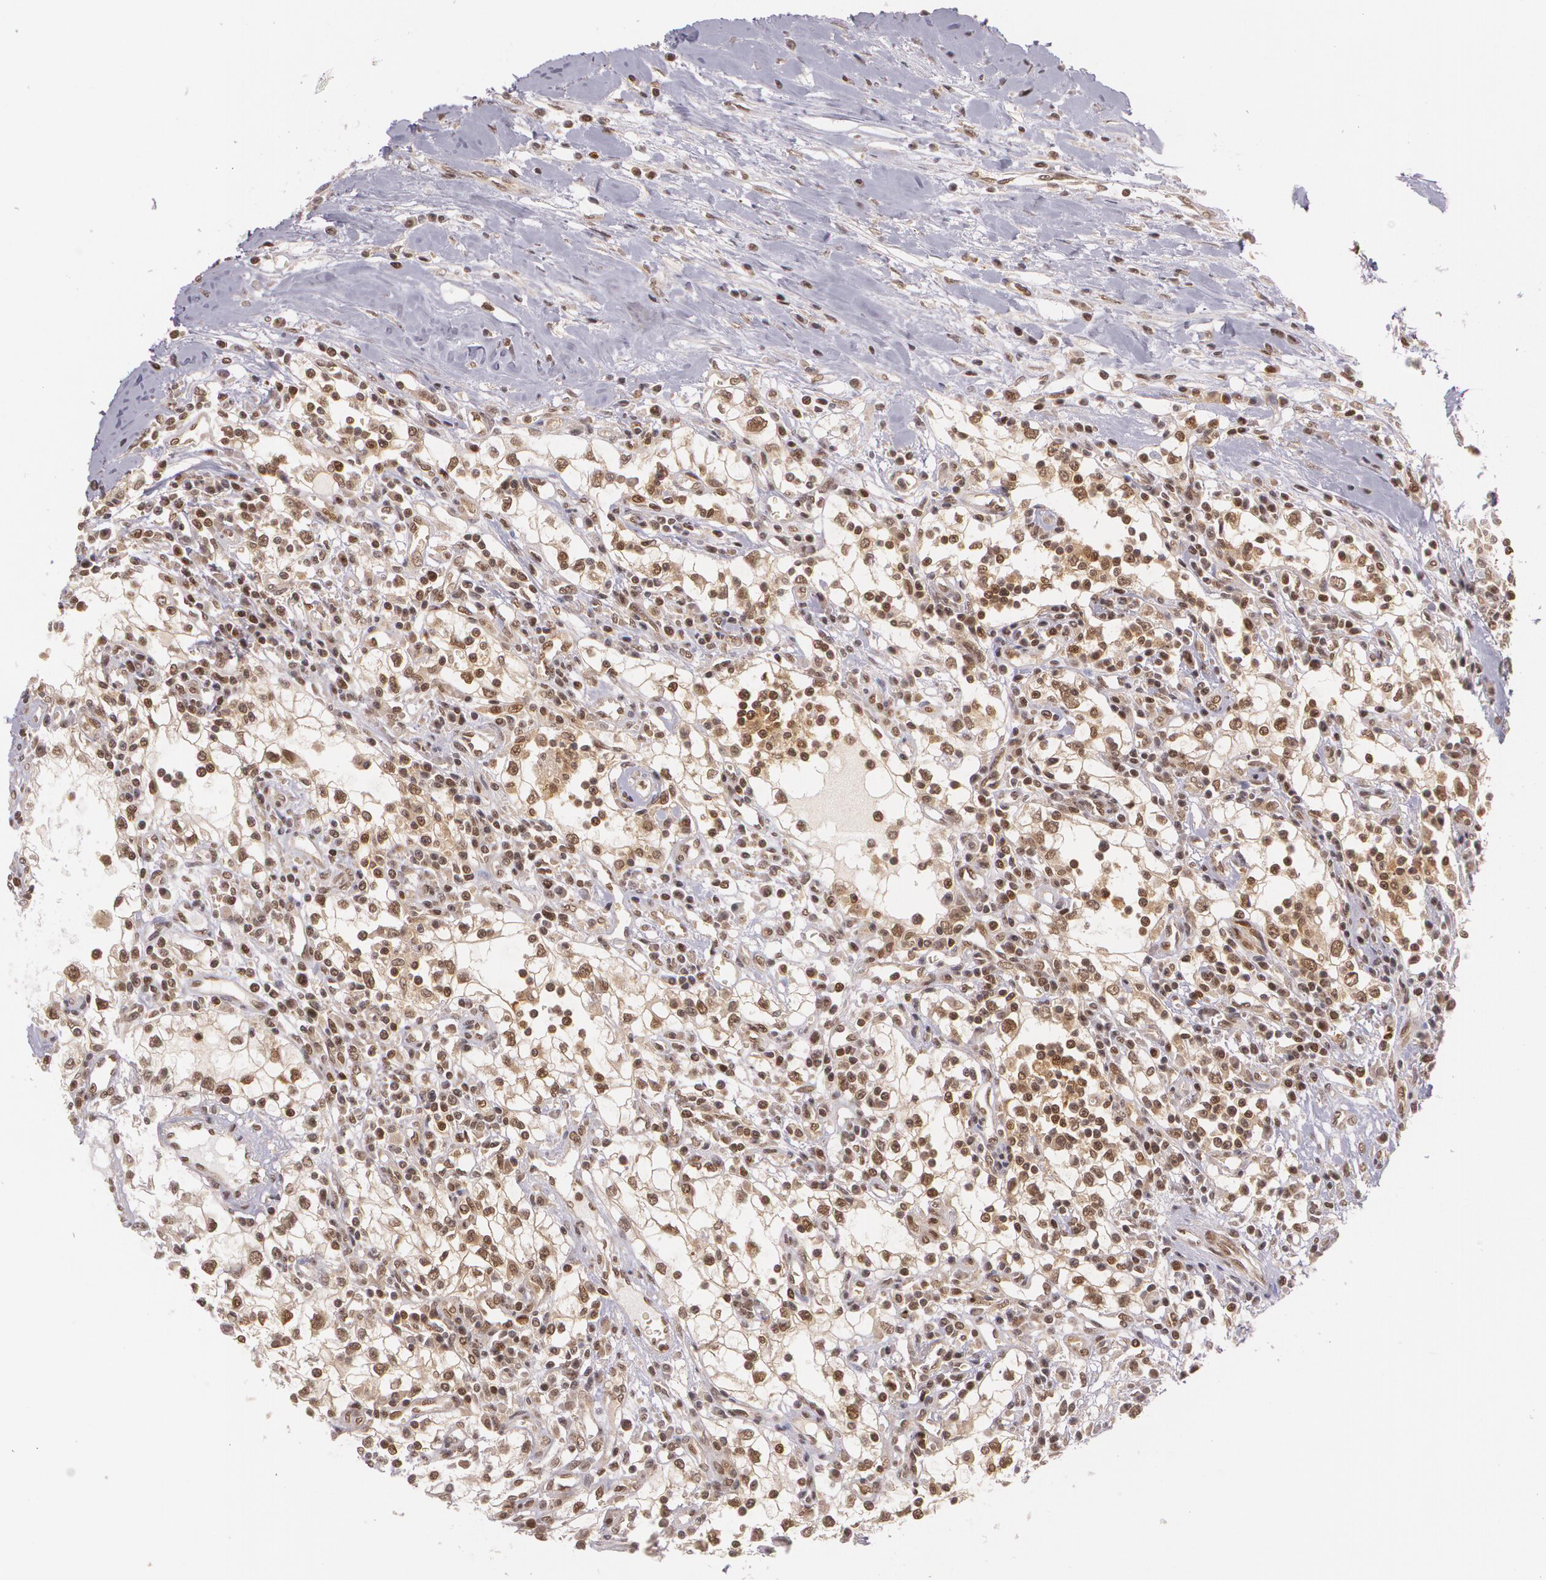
{"staining": {"intensity": "moderate", "quantity": "25%-75%", "location": "cytoplasmic/membranous,nuclear"}, "tissue": "renal cancer", "cell_type": "Tumor cells", "image_type": "cancer", "snomed": [{"axis": "morphology", "description": "Adenocarcinoma, NOS"}, {"axis": "topography", "description": "Kidney"}], "caption": "Human renal adenocarcinoma stained with a protein marker displays moderate staining in tumor cells.", "gene": "CUL2", "patient": {"sex": "male", "age": 82}}